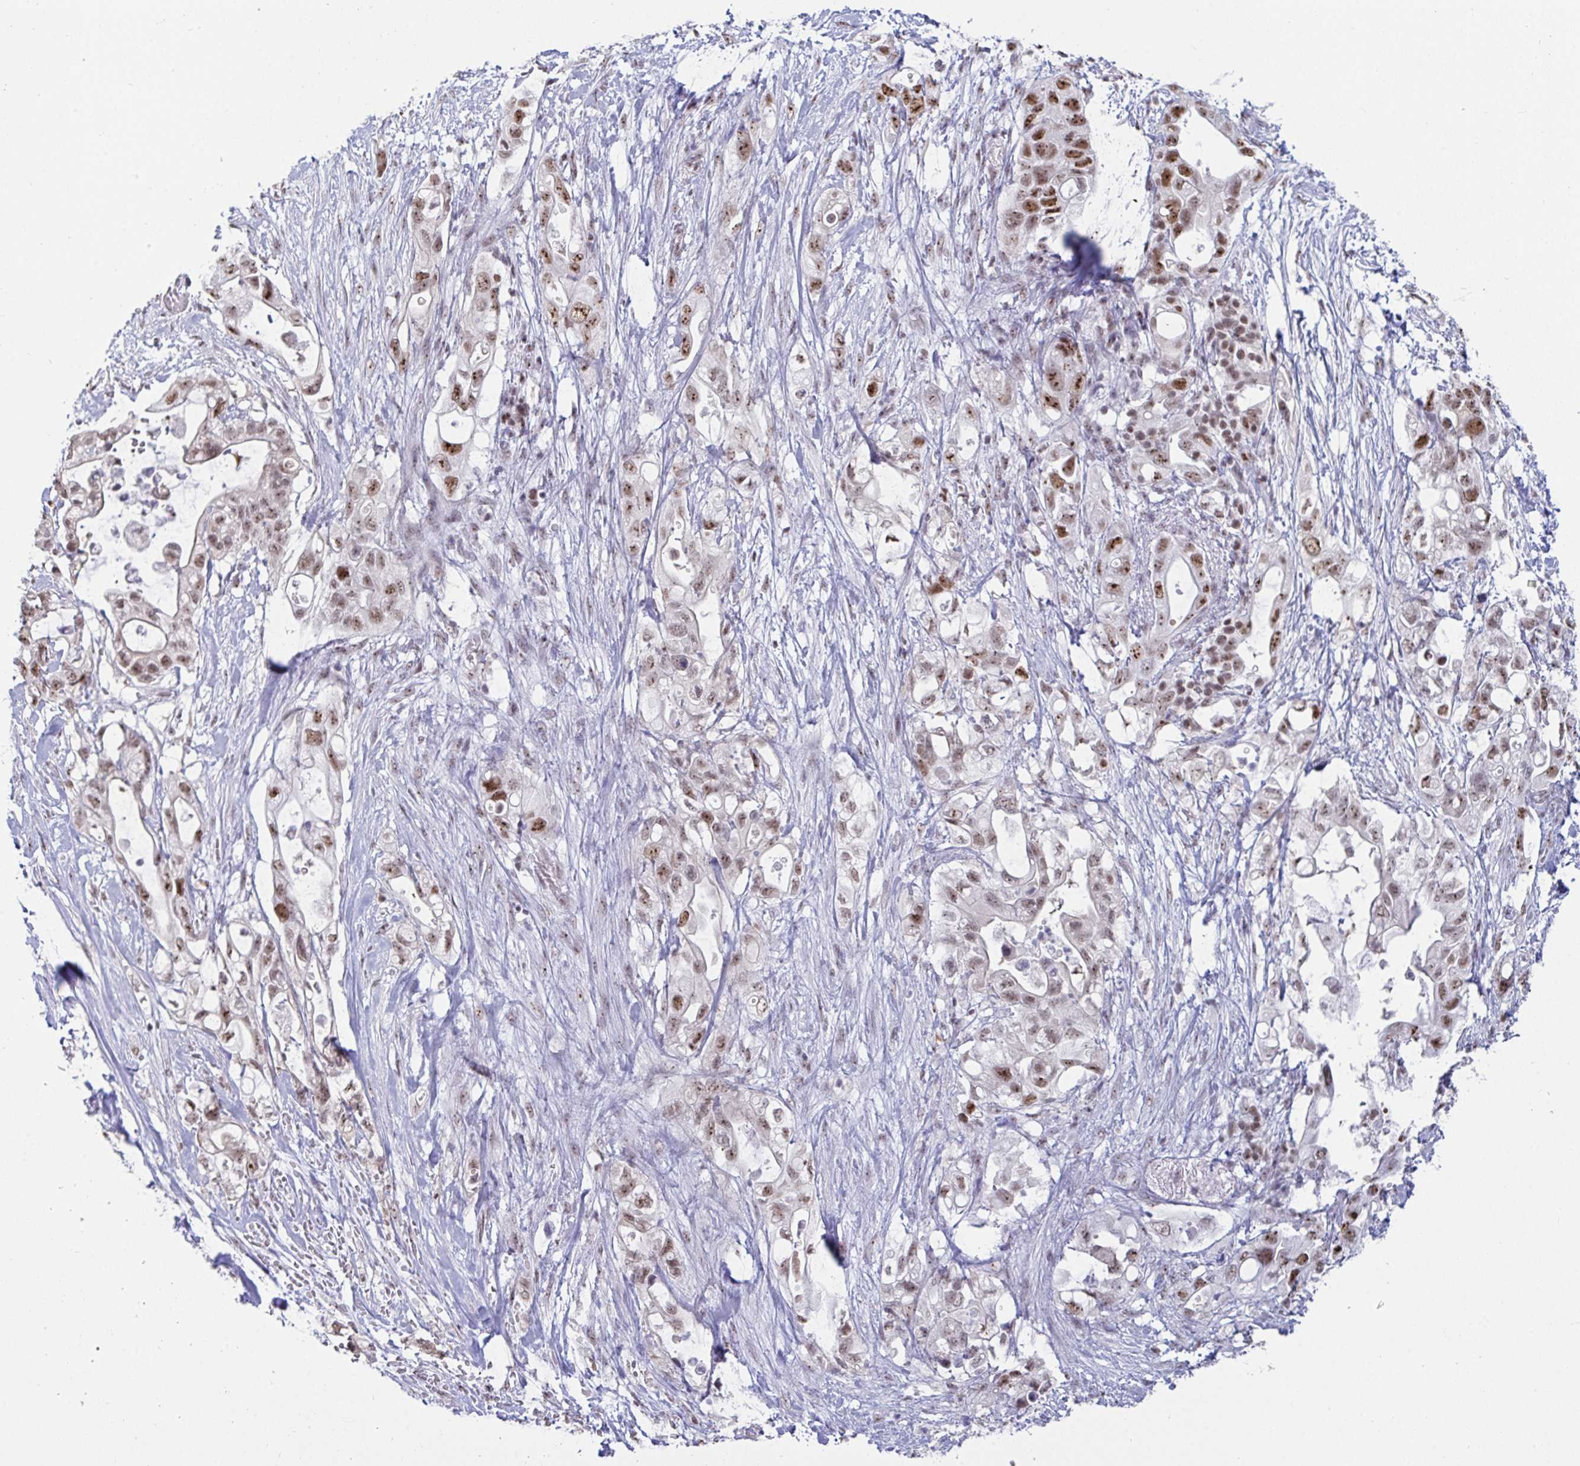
{"staining": {"intensity": "moderate", "quantity": ">75%", "location": "nuclear"}, "tissue": "pancreatic cancer", "cell_type": "Tumor cells", "image_type": "cancer", "snomed": [{"axis": "morphology", "description": "Adenocarcinoma, NOS"}, {"axis": "topography", "description": "Pancreas"}], "caption": "About >75% of tumor cells in human pancreatic cancer show moderate nuclear protein positivity as visualized by brown immunohistochemical staining.", "gene": "SUPT16H", "patient": {"sex": "female", "age": 72}}